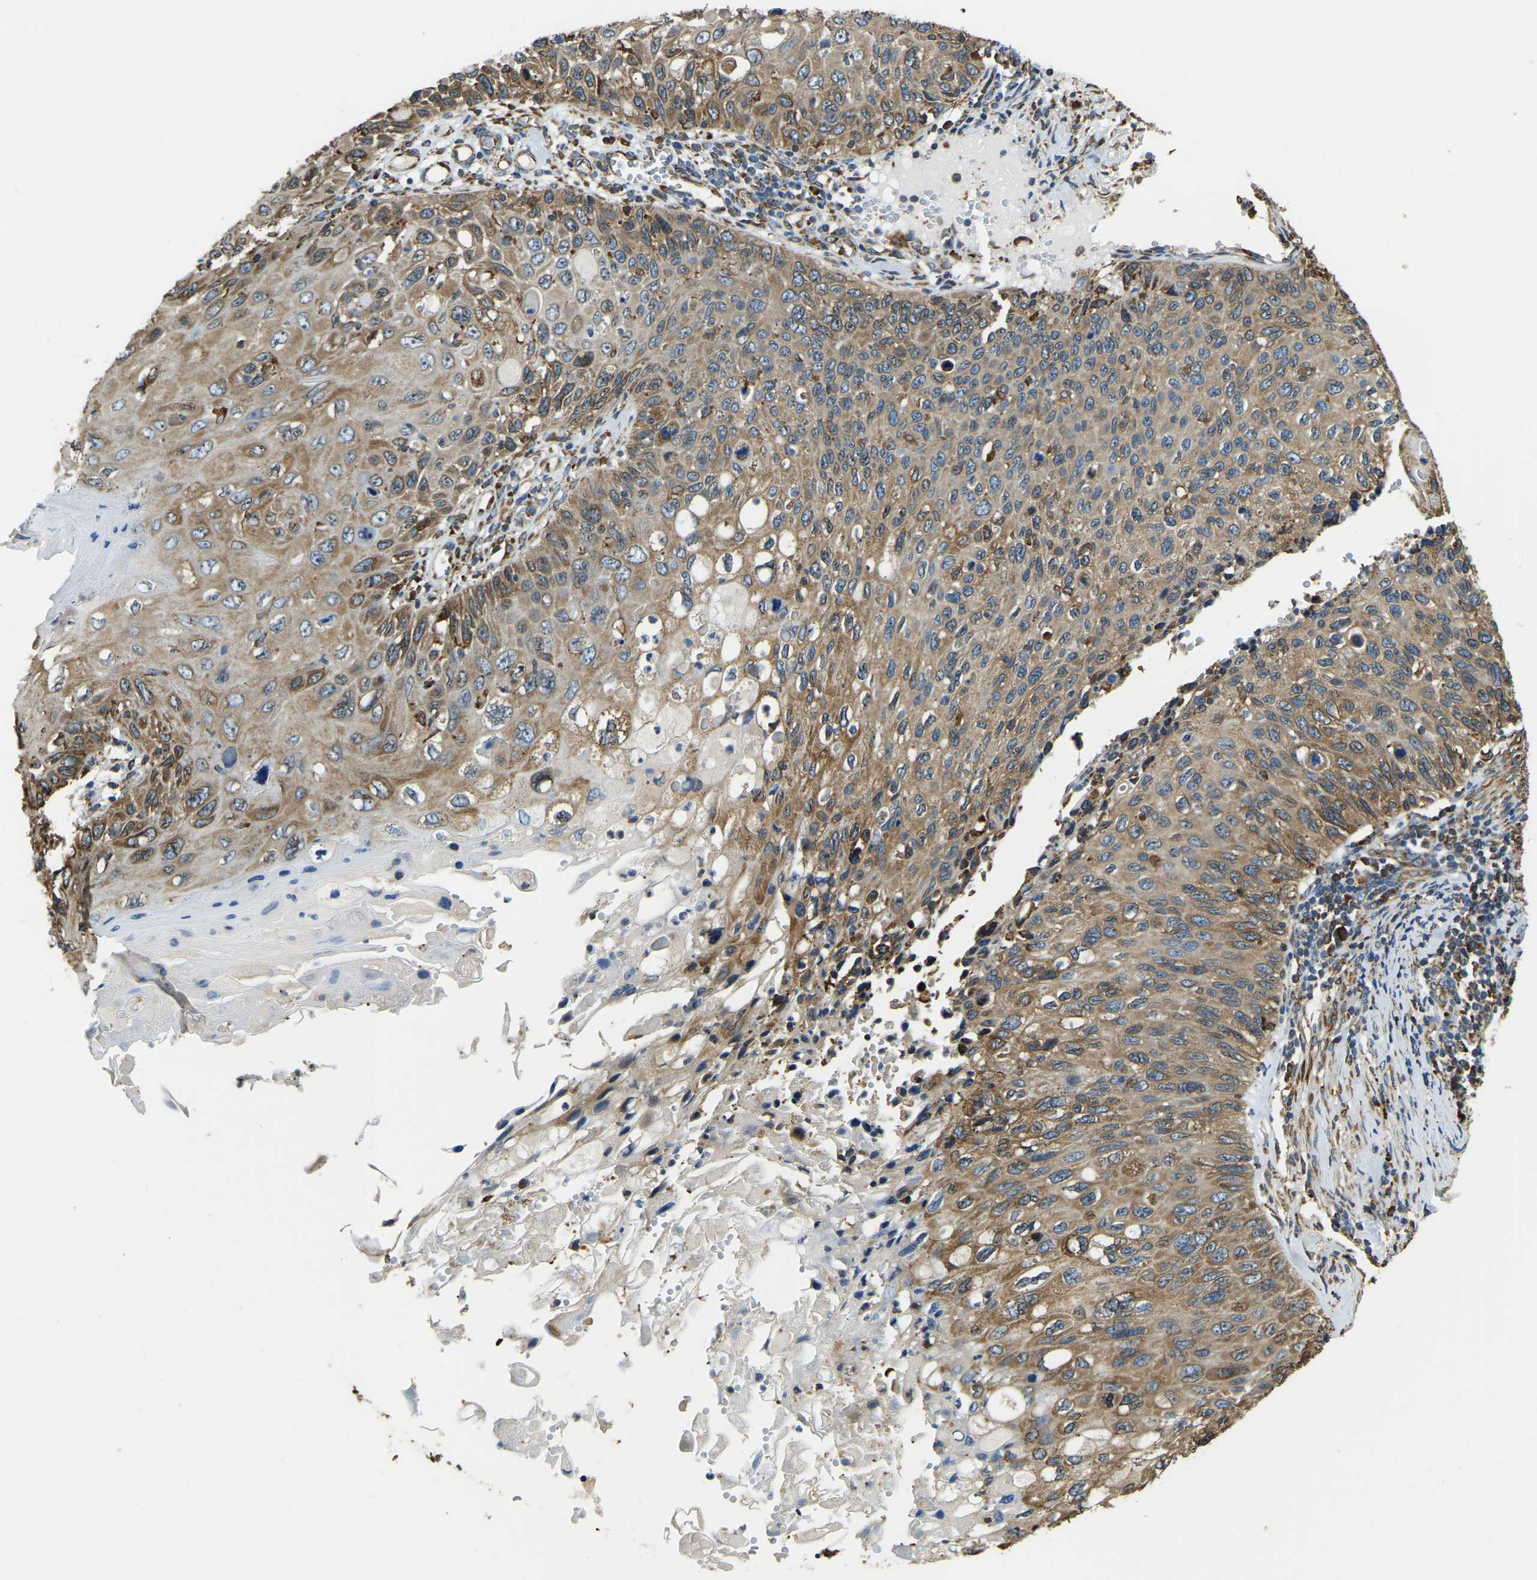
{"staining": {"intensity": "moderate", "quantity": ">75%", "location": "cytoplasmic/membranous"}, "tissue": "cervical cancer", "cell_type": "Tumor cells", "image_type": "cancer", "snomed": [{"axis": "morphology", "description": "Squamous cell carcinoma, NOS"}, {"axis": "topography", "description": "Cervix"}], "caption": "Cervical cancer (squamous cell carcinoma) was stained to show a protein in brown. There is medium levels of moderate cytoplasmic/membranous positivity in approximately >75% of tumor cells.", "gene": "RNF115", "patient": {"sex": "female", "age": 70}}